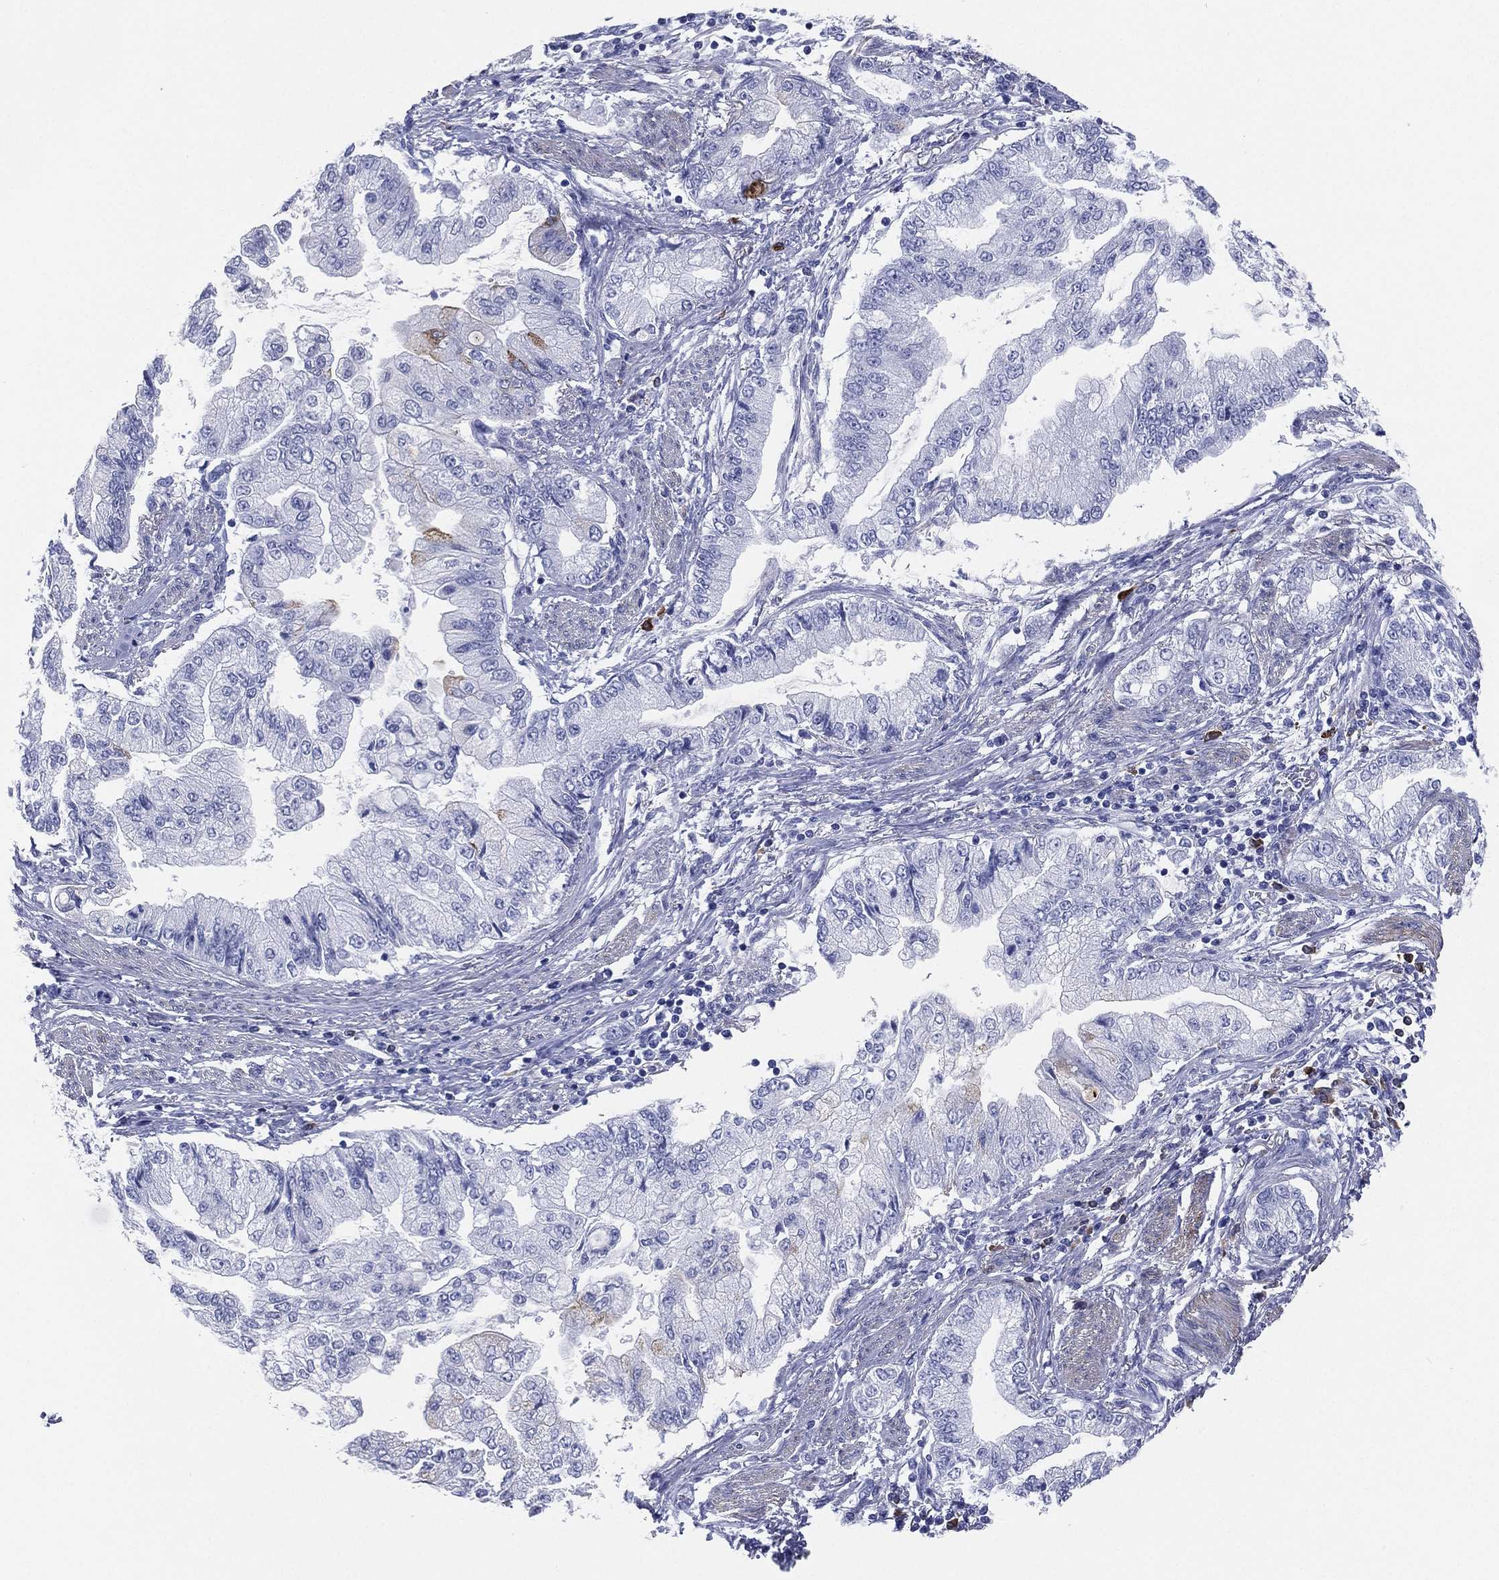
{"staining": {"intensity": "moderate", "quantity": "<25%", "location": "cytoplasmic/membranous"}, "tissue": "stomach cancer", "cell_type": "Tumor cells", "image_type": "cancer", "snomed": [{"axis": "morphology", "description": "Adenocarcinoma, NOS"}, {"axis": "topography", "description": "Stomach, upper"}], "caption": "IHC image of neoplastic tissue: human stomach cancer (adenocarcinoma) stained using immunohistochemistry demonstrates low levels of moderate protein expression localized specifically in the cytoplasmic/membranous of tumor cells, appearing as a cytoplasmic/membranous brown color.", "gene": "CD79A", "patient": {"sex": "female", "age": 74}}